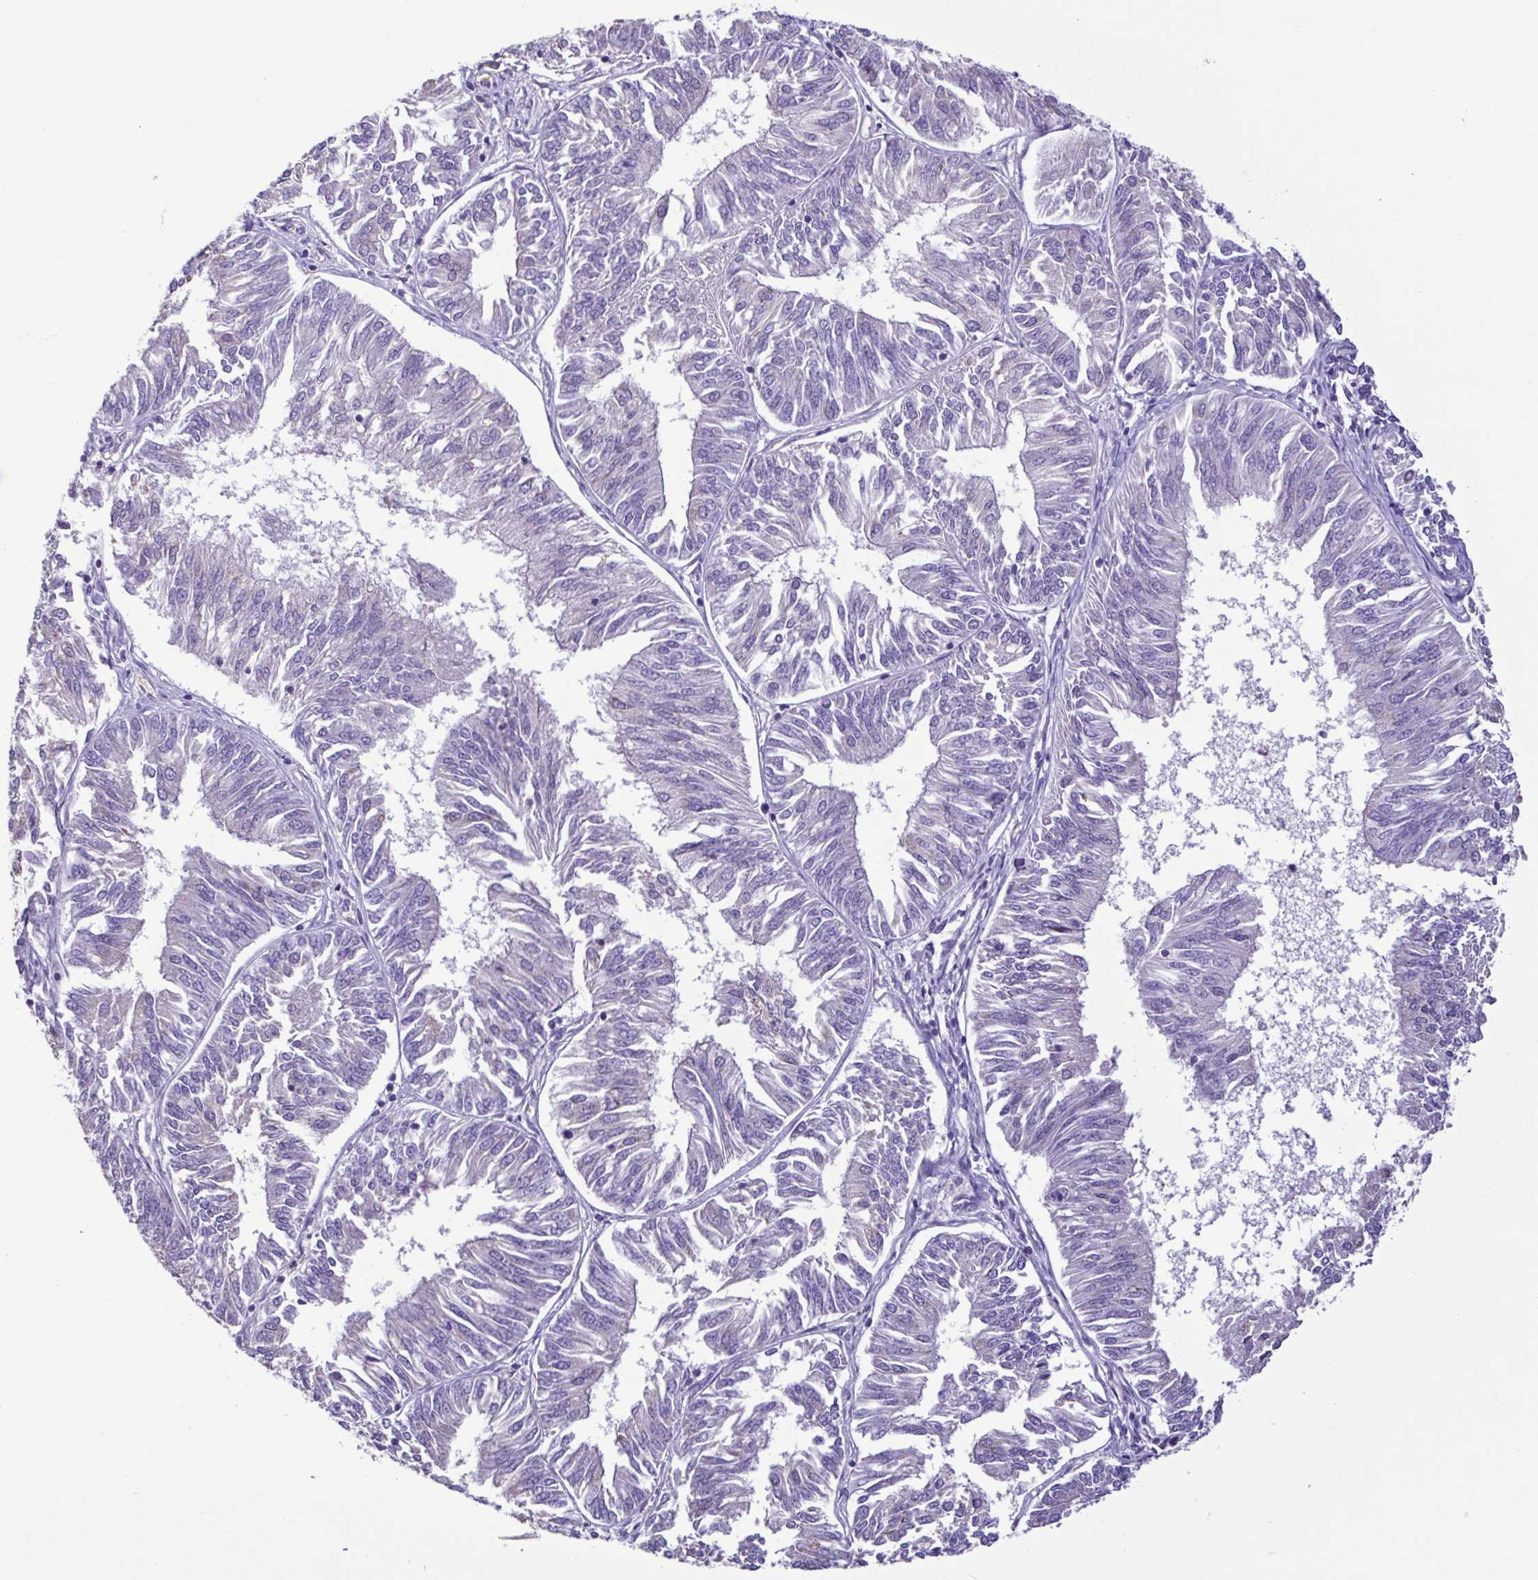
{"staining": {"intensity": "negative", "quantity": "none", "location": "none"}, "tissue": "endometrial cancer", "cell_type": "Tumor cells", "image_type": "cancer", "snomed": [{"axis": "morphology", "description": "Adenocarcinoma, NOS"}, {"axis": "topography", "description": "Endometrium"}], "caption": "Immunohistochemistry (IHC) image of human adenocarcinoma (endometrial) stained for a protein (brown), which exhibits no positivity in tumor cells. Brightfield microscopy of IHC stained with DAB (brown) and hematoxylin (blue), captured at high magnification.", "gene": "CBY2", "patient": {"sex": "female", "age": 58}}